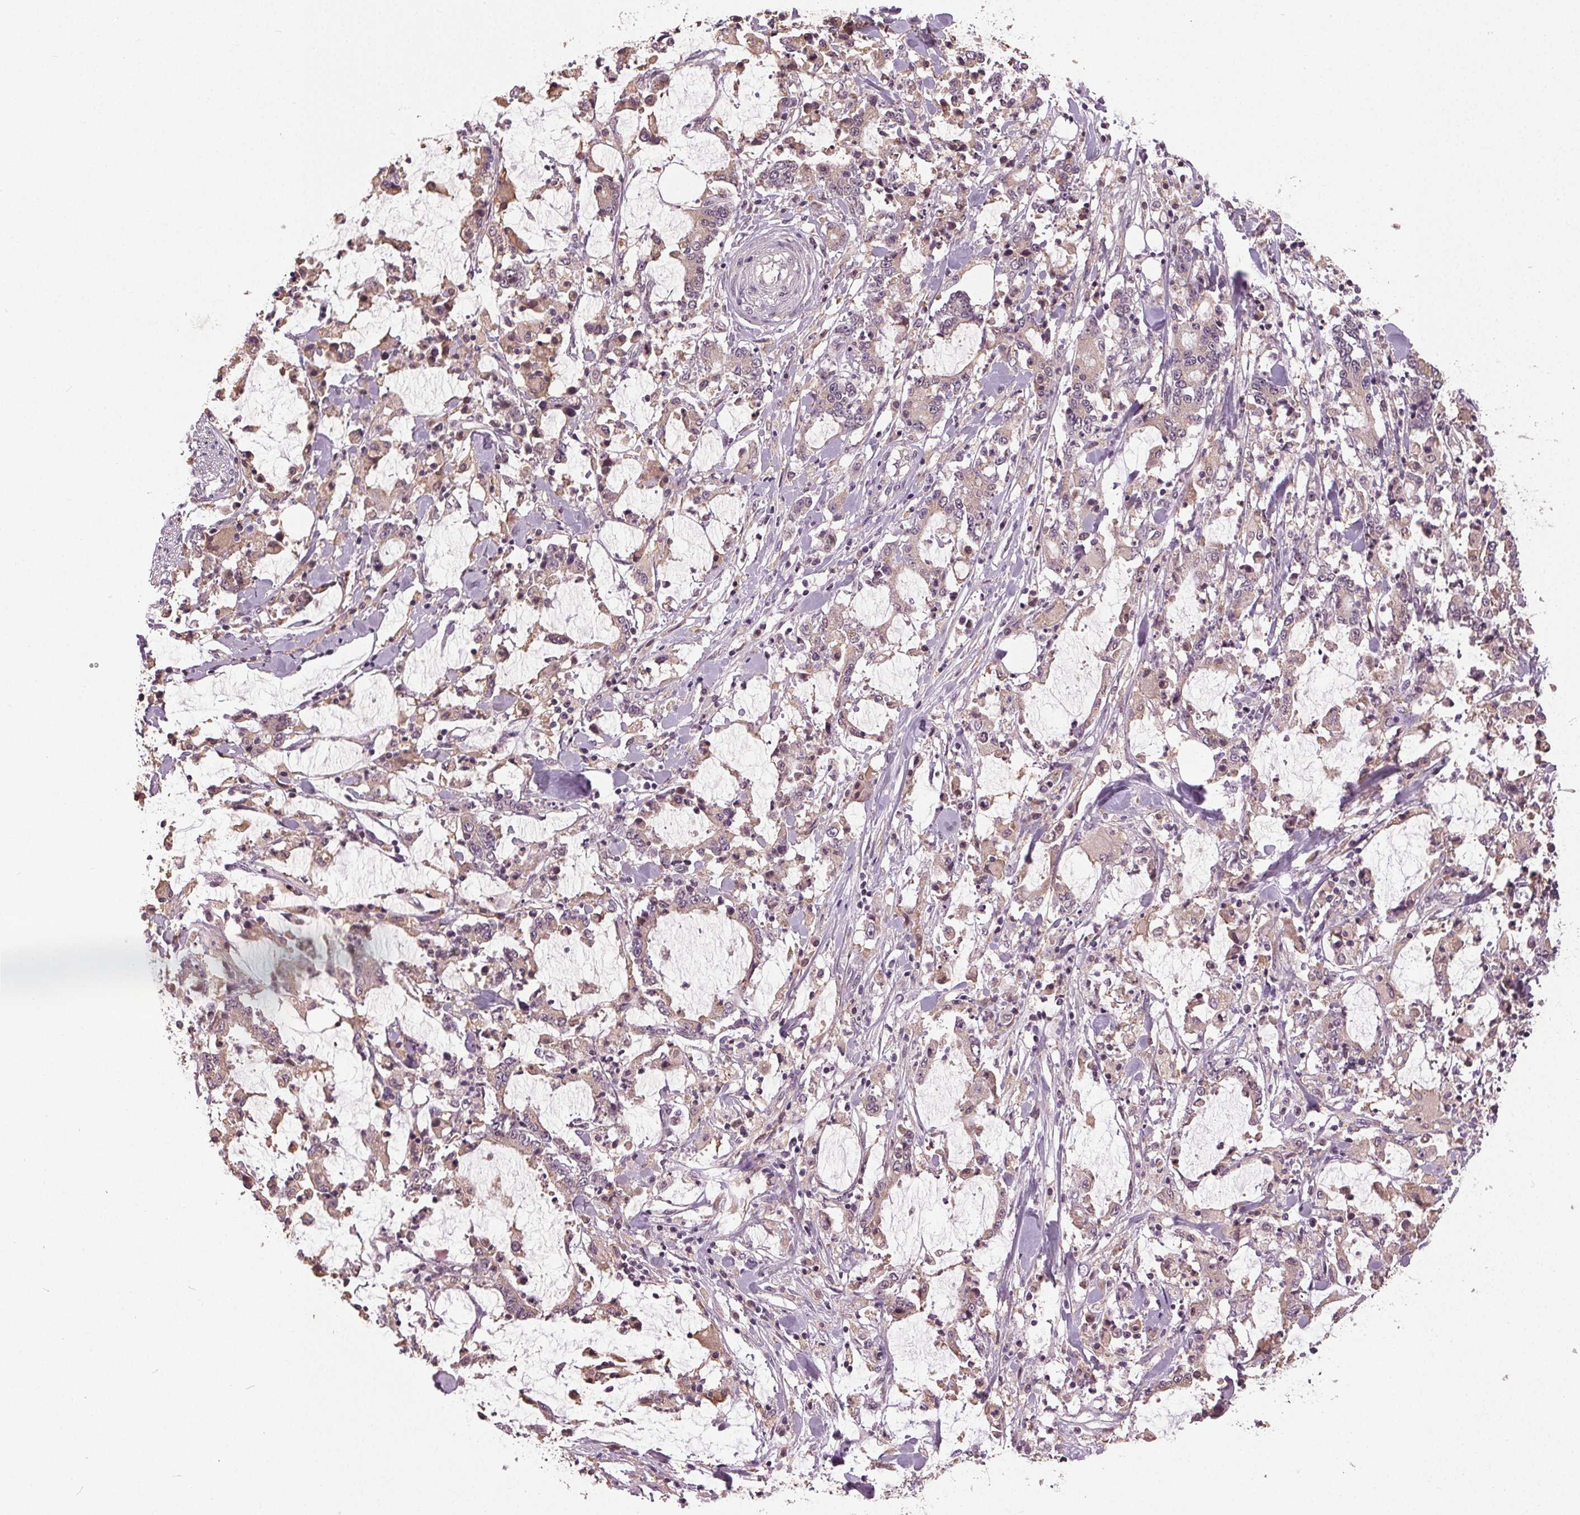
{"staining": {"intensity": "weak", "quantity": "<25%", "location": "cytoplasmic/membranous"}, "tissue": "stomach cancer", "cell_type": "Tumor cells", "image_type": "cancer", "snomed": [{"axis": "morphology", "description": "Adenocarcinoma, NOS"}, {"axis": "topography", "description": "Stomach, upper"}], "caption": "Immunohistochemistry (IHC) micrograph of neoplastic tissue: human stomach cancer (adenocarcinoma) stained with DAB (3,3'-diaminobenzidine) reveals no significant protein staining in tumor cells.", "gene": "BSDC1", "patient": {"sex": "male", "age": 68}}